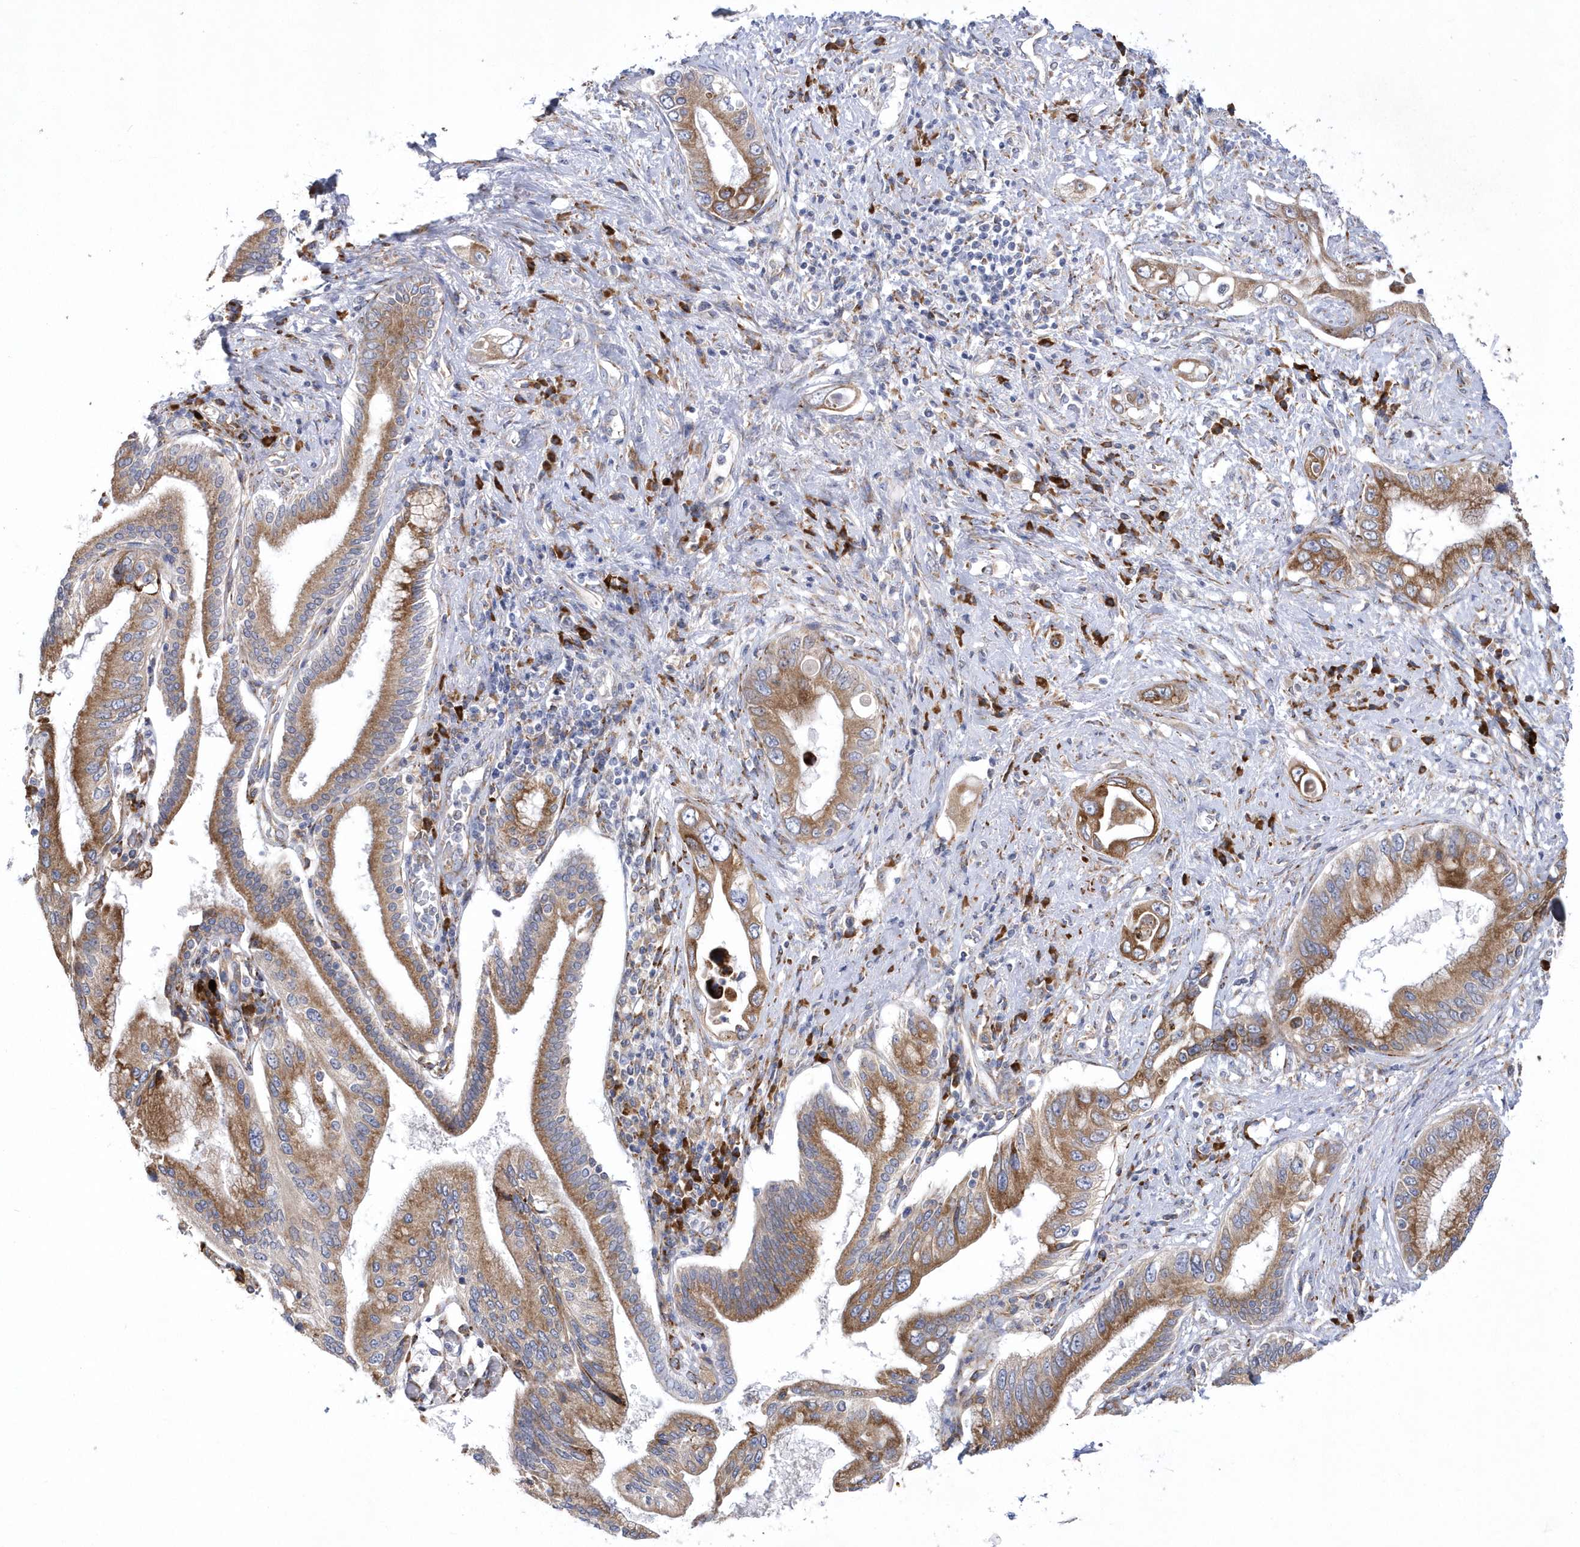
{"staining": {"intensity": "moderate", "quantity": ">75%", "location": "cytoplasmic/membranous"}, "tissue": "pancreatic cancer", "cell_type": "Tumor cells", "image_type": "cancer", "snomed": [{"axis": "morphology", "description": "Inflammation, NOS"}, {"axis": "morphology", "description": "Adenocarcinoma, NOS"}, {"axis": "topography", "description": "Pancreas"}], "caption": "Immunohistochemistry staining of pancreatic adenocarcinoma, which displays medium levels of moderate cytoplasmic/membranous positivity in approximately >75% of tumor cells indicating moderate cytoplasmic/membranous protein positivity. The staining was performed using DAB (brown) for protein detection and nuclei were counterstained in hematoxylin (blue).", "gene": "MED31", "patient": {"sex": "female", "age": 56}}